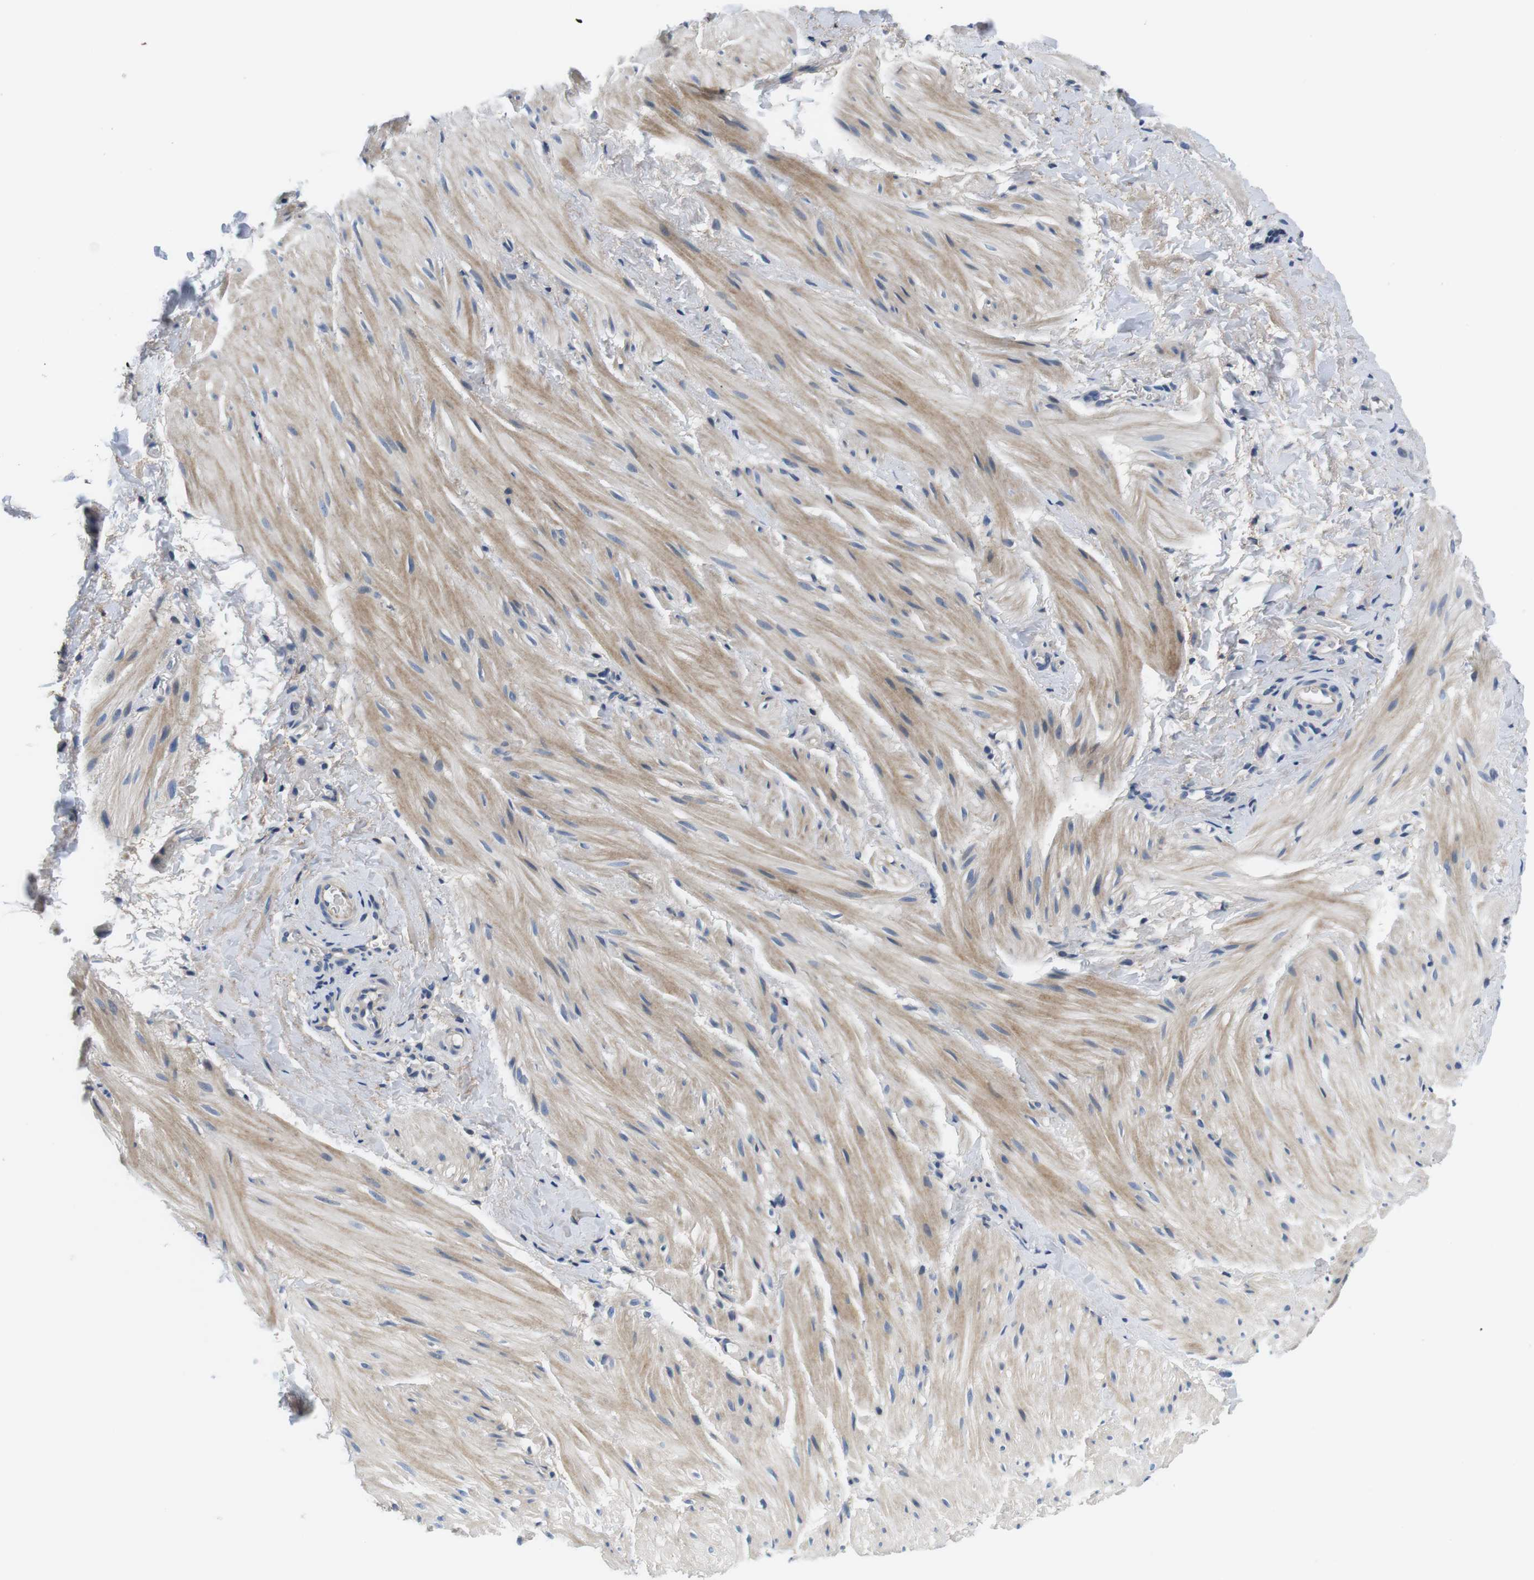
{"staining": {"intensity": "weak", "quantity": "25%-75%", "location": "cytoplasmic/membranous"}, "tissue": "smooth muscle", "cell_type": "Smooth muscle cells", "image_type": "normal", "snomed": [{"axis": "morphology", "description": "Normal tissue, NOS"}, {"axis": "topography", "description": "Smooth muscle"}], "caption": "Smooth muscle stained with a brown dye shows weak cytoplasmic/membranous positive expression in approximately 25%-75% of smooth muscle cells.", "gene": "SLC30A1", "patient": {"sex": "male", "age": 16}}